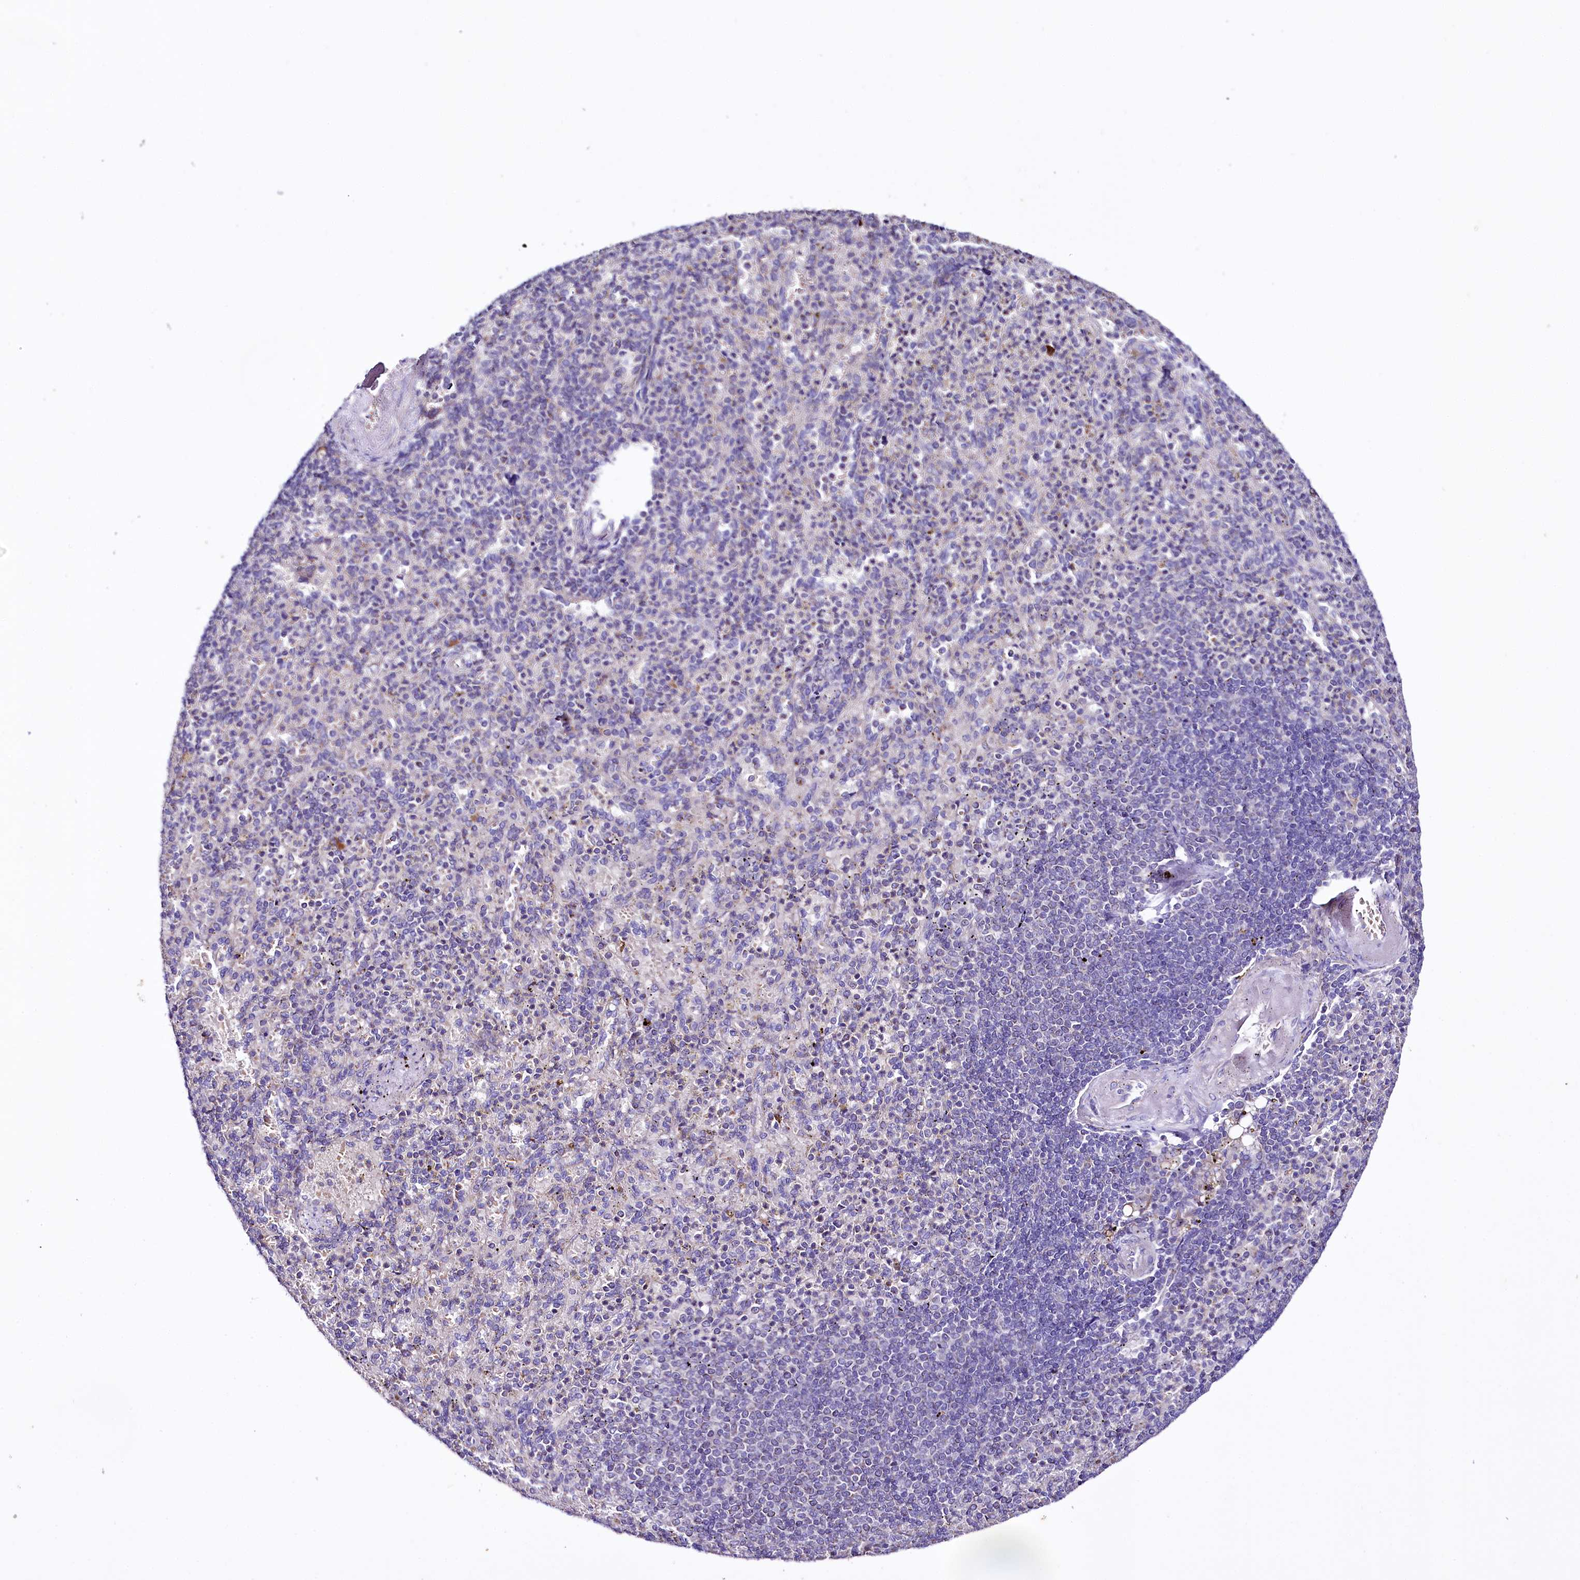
{"staining": {"intensity": "negative", "quantity": "none", "location": "none"}, "tissue": "spleen", "cell_type": "Cells in red pulp", "image_type": "normal", "snomed": [{"axis": "morphology", "description": "Normal tissue, NOS"}, {"axis": "topography", "description": "Spleen"}], "caption": "This micrograph is of normal spleen stained with IHC to label a protein in brown with the nuclei are counter-stained blue. There is no expression in cells in red pulp.", "gene": "ZNF45", "patient": {"sex": "female", "age": 74}}